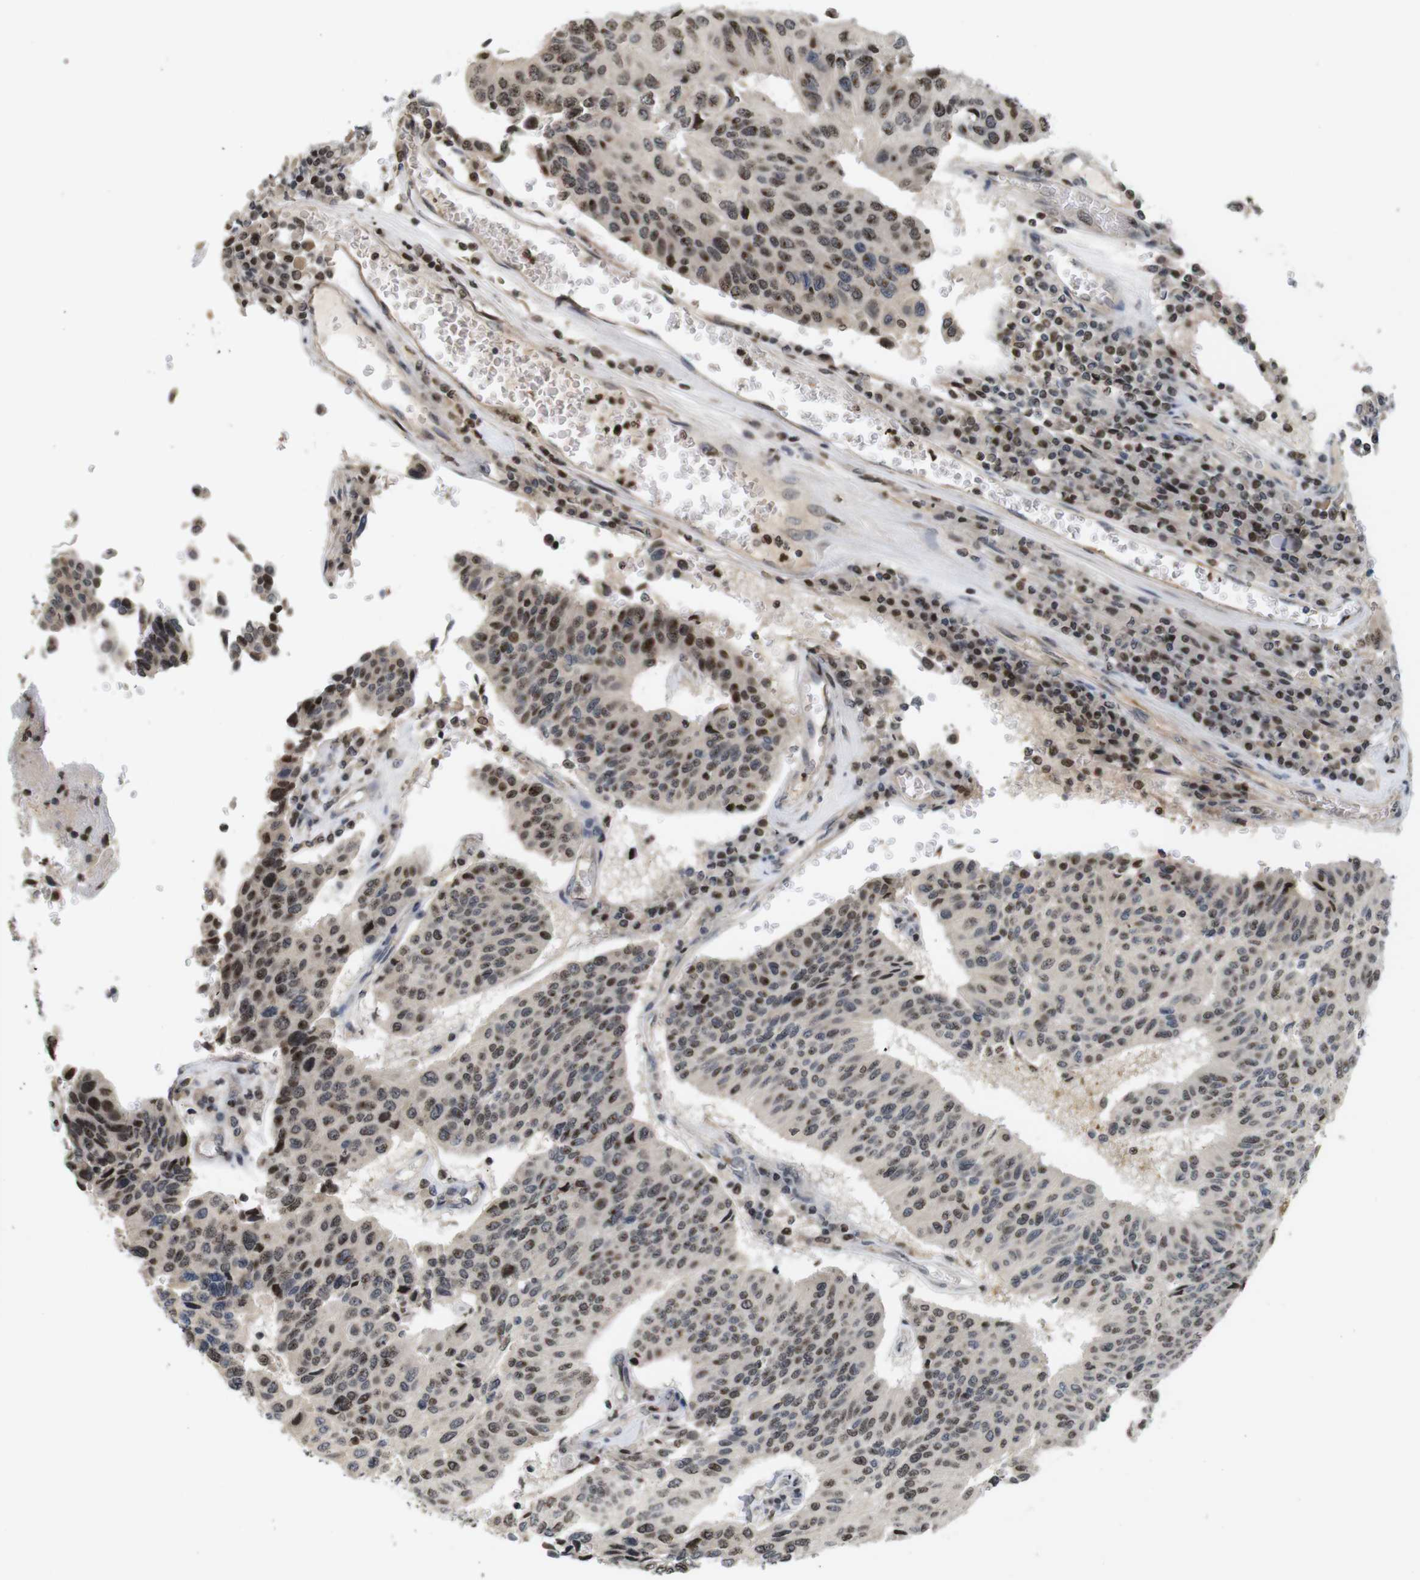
{"staining": {"intensity": "moderate", "quantity": ">75%", "location": "nuclear"}, "tissue": "urothelial cancer", "cell_type": "Tumor cells", "image_type": "cancer", "snomed": [{"axis": "morphology", "description": "Urothelial carcinoma, High grade"}, {"axis": "topography", "description": "Urinary bladder"}], "caption": "Urothelial carcinoma (high-grade) stained with DAB (3,3'-diaminobenzidine) IHC displays medium levels of moderate nuclear staining in about >75% of tumor cells.", "gene": "MBD1", "patient": {"sex": "male", "age": 66}}